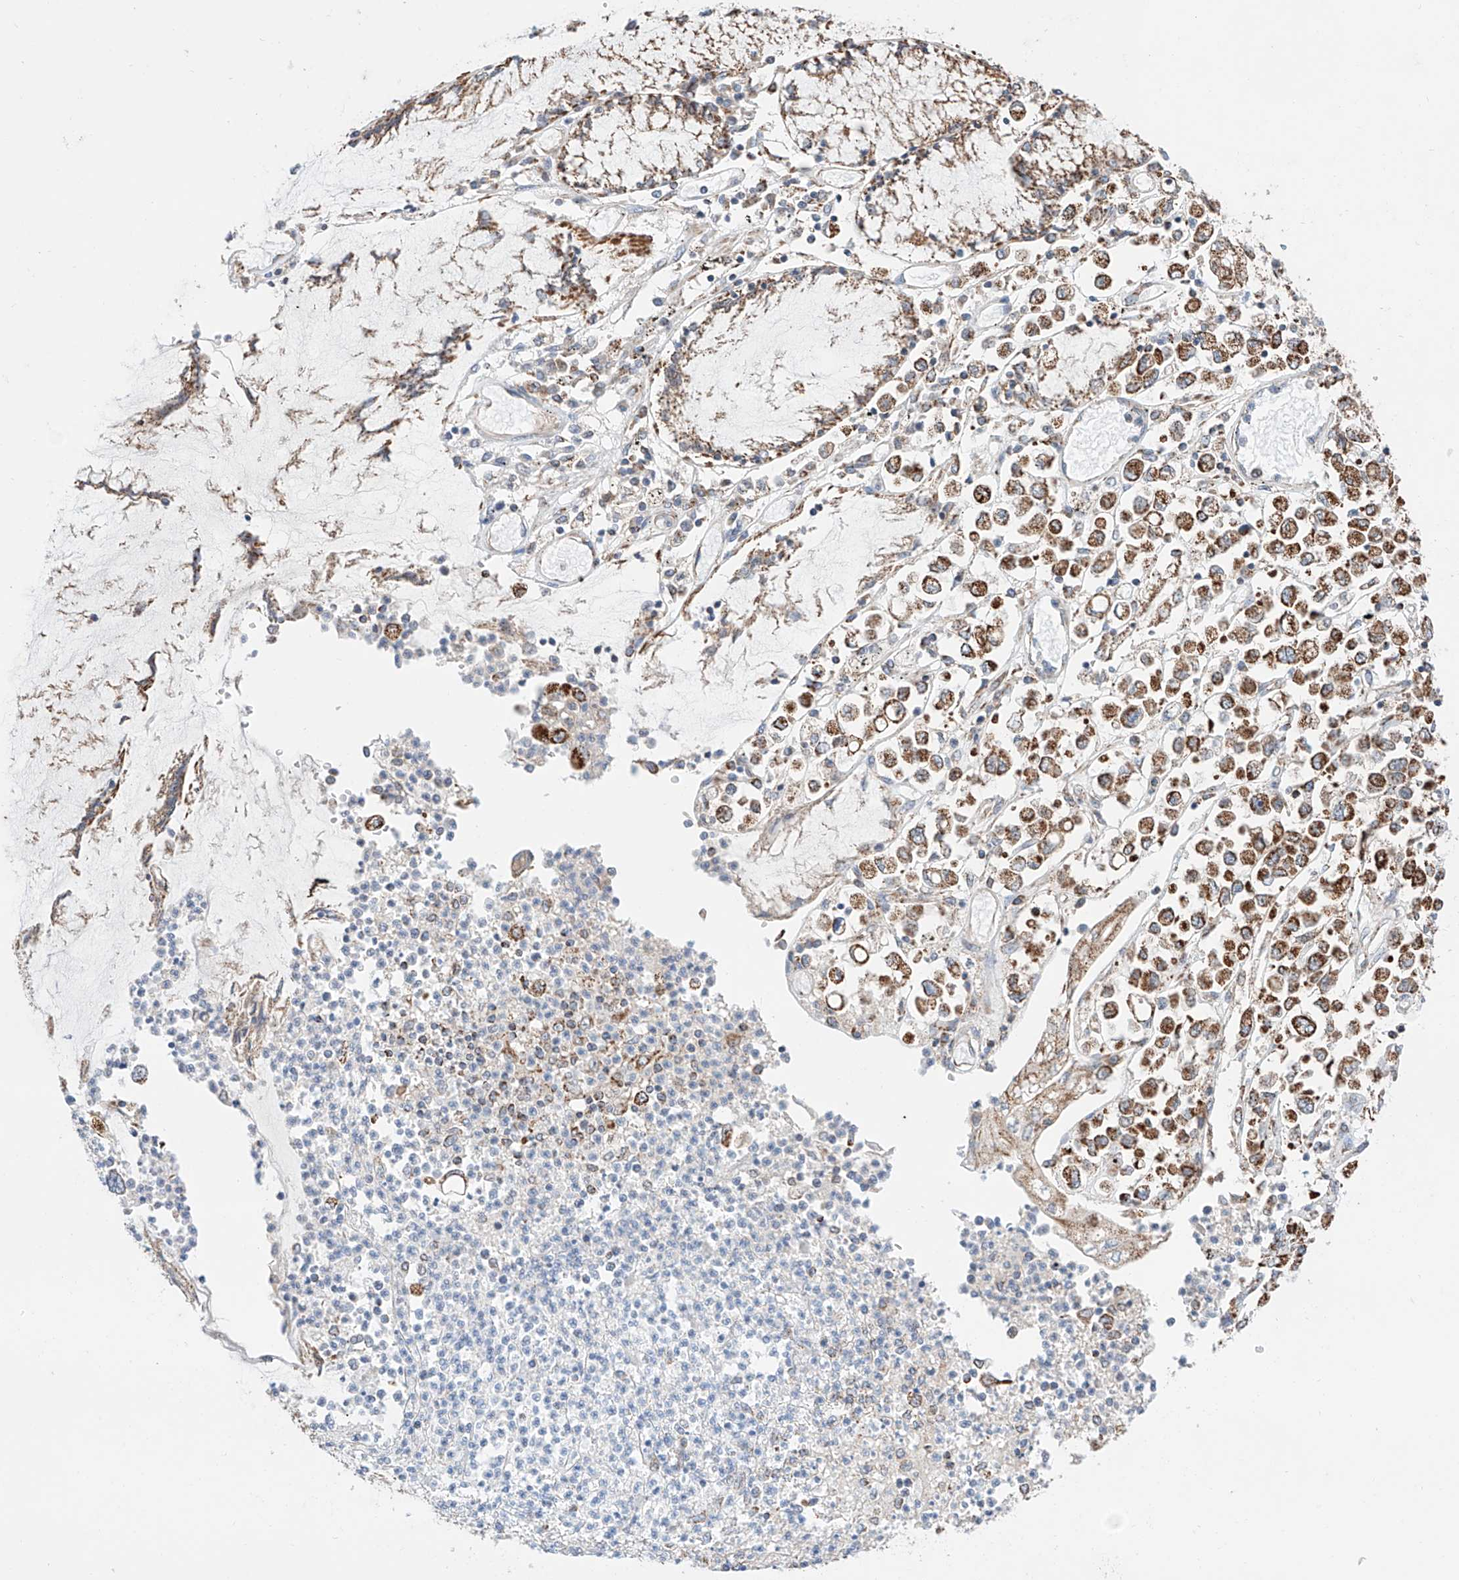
{"staining": {"intensity": "strong", "quantity": ">75%", "location": "cytoplasmic/membranous"}, "tissue": "stomach cancer", "cell_type": "Tumor cells", "image_type": "cancer", "snomed": [{"axis": "morphology", "description": "Adenocarcinoma, NOS"}, {"axis": "topography", "description": "Stomach"}], "caption": "Human adenocarcinoma (stomach) stained for a protein (brown) reveals strong cytoplasmic/membranous positive staining in about >75% of tumor cells.", "gene": "KTI12", "patient": {"sex": "female", "age": 76}}